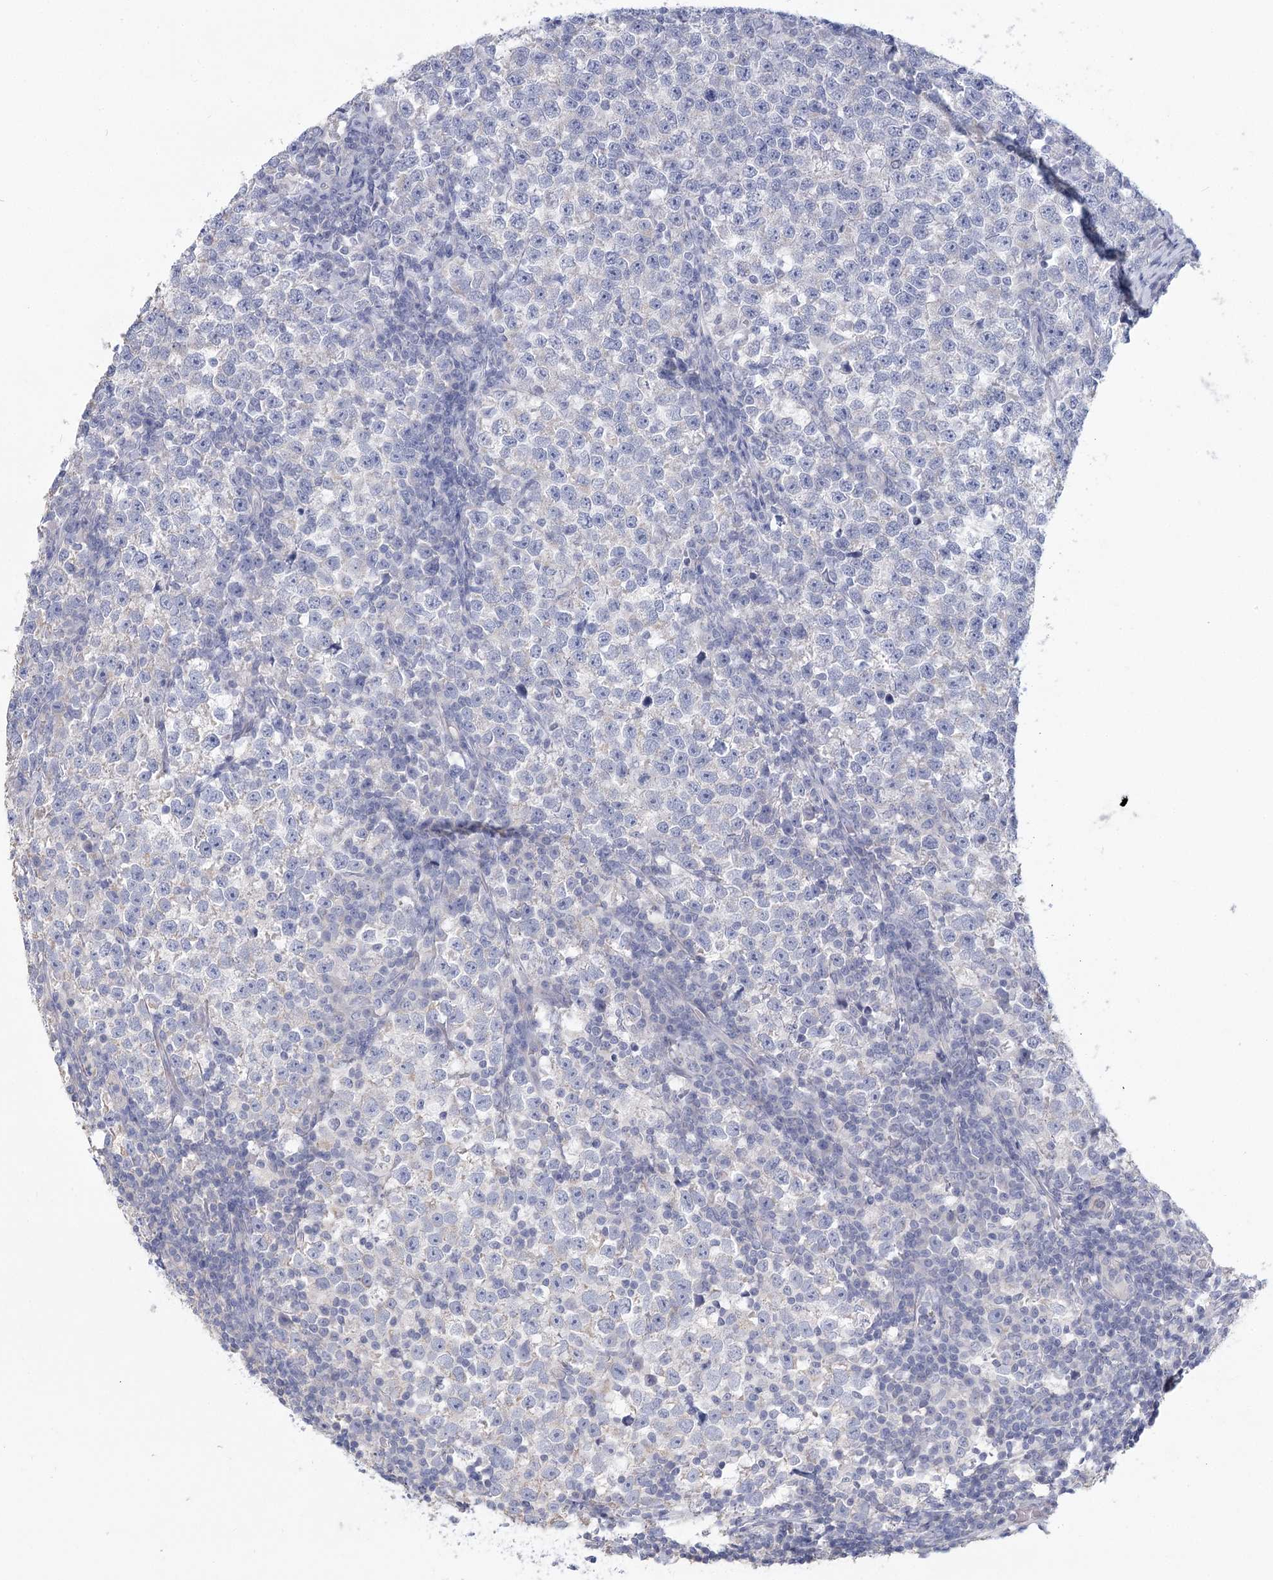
{"staining": {"intensity": "negative", "quantity": "none", "location": "none"}, "tissue": "testis cancer", "cell_type": "Tumor cells", "image_type": "cancer", "snomed": [{"axis": "morphology", "description": "Normal tissue, NOS"}, {"axis": "morphology", "description": "Seminoma, NOS"}, {"axis": "topography", "description": "Testis"}], "caption": "Immunohistochemistry (IHC) of testis seminoma shows no positivity in tumor cells.", "gene": "CNTLN", "patient": {"sex": "male", "age": 43}}